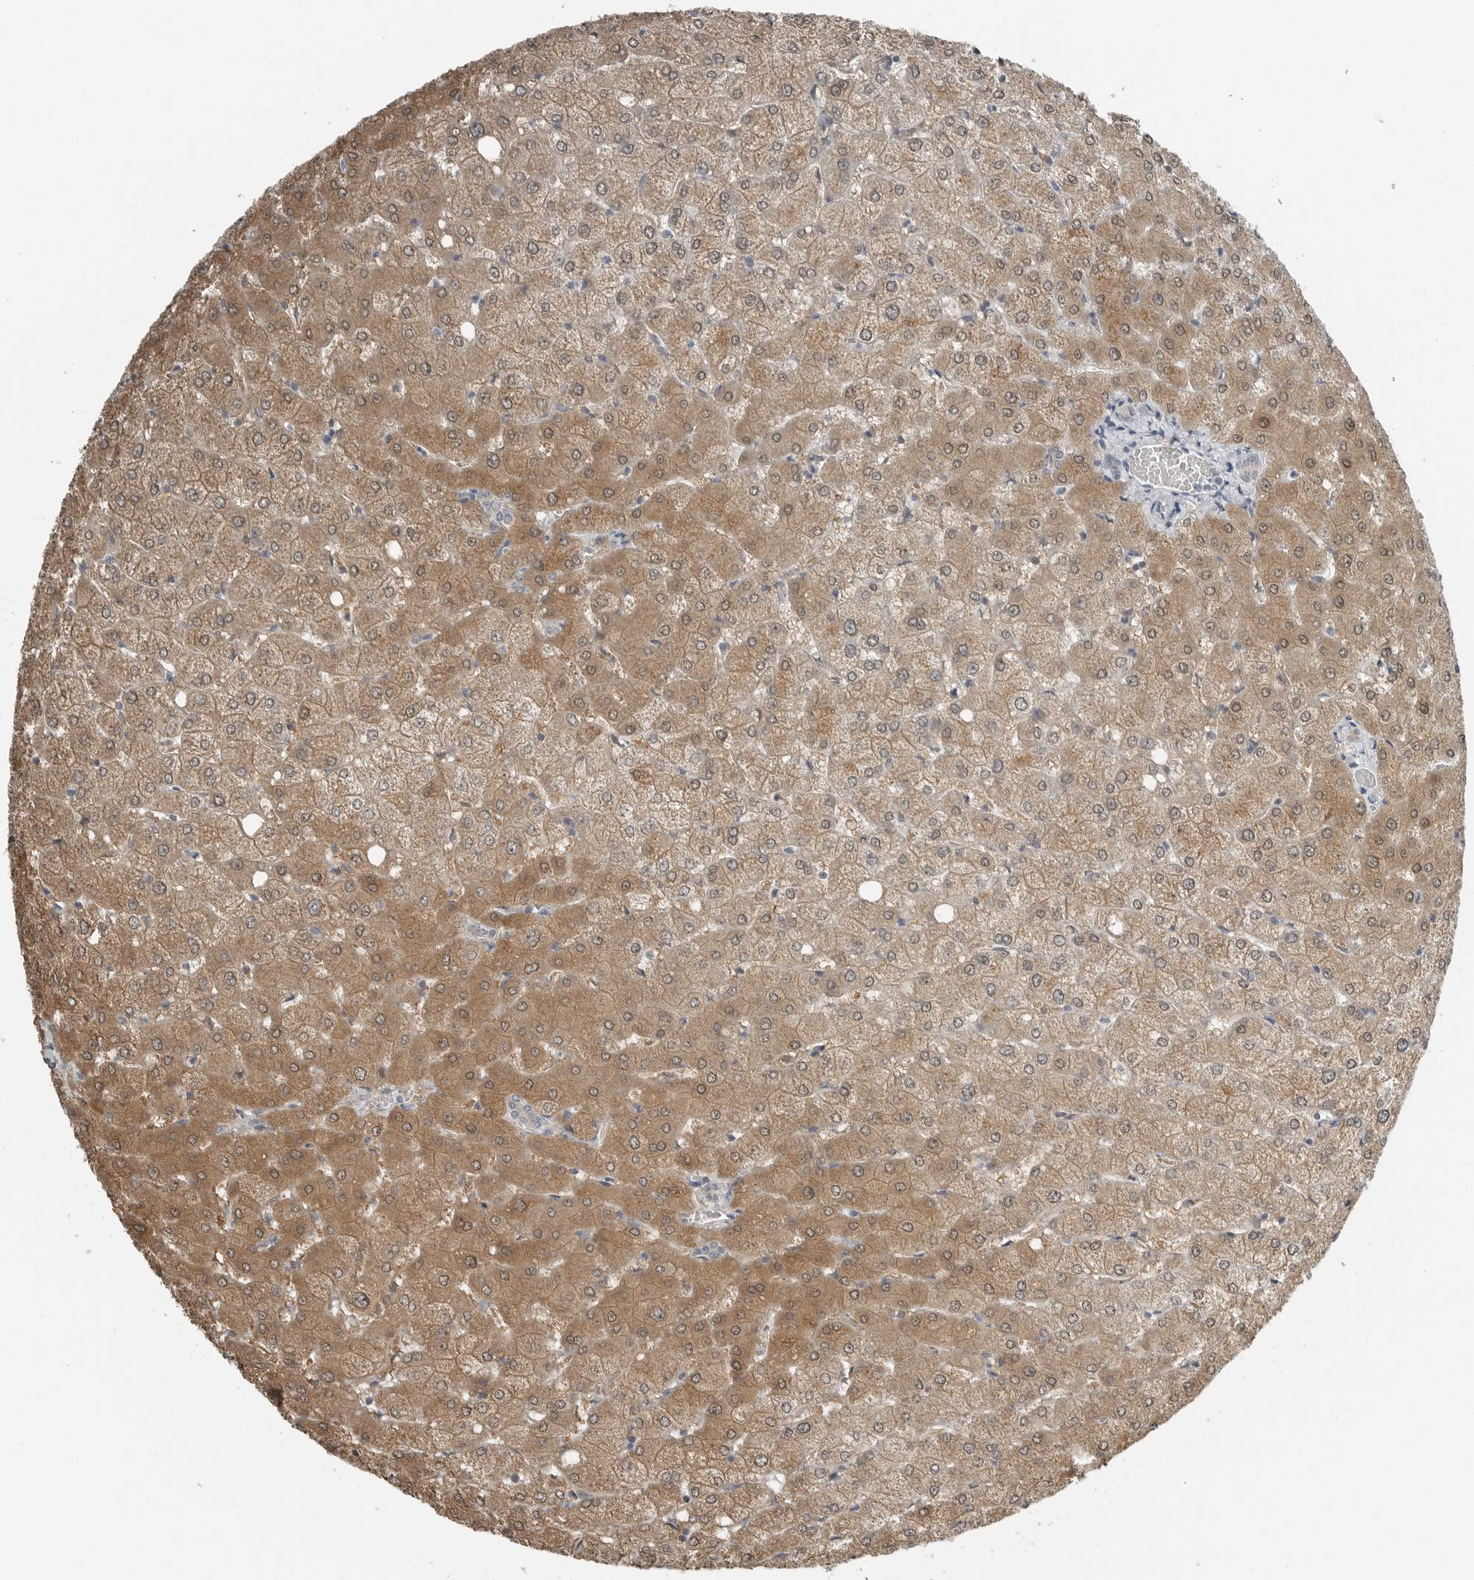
{"staining": {"intensity": "weak", "quantity": "<25%", "location": "cytoplasmic/membranous"}, "tissue": "liver", "cell_type": "Cholangiocytes", "image_type": "normal", "snomed": [{"axis": "morphology", "description": "Normal tissue, NOS"}, {"axis": "topography", "description": "Liver"}], "caption": "There is no significant expression in cholangiocytes of liver. (IHC, brightfield microscopy, high magnification).", "gene": "ENSG00000286112", "patient": {"sex": "female", "age": 54}}